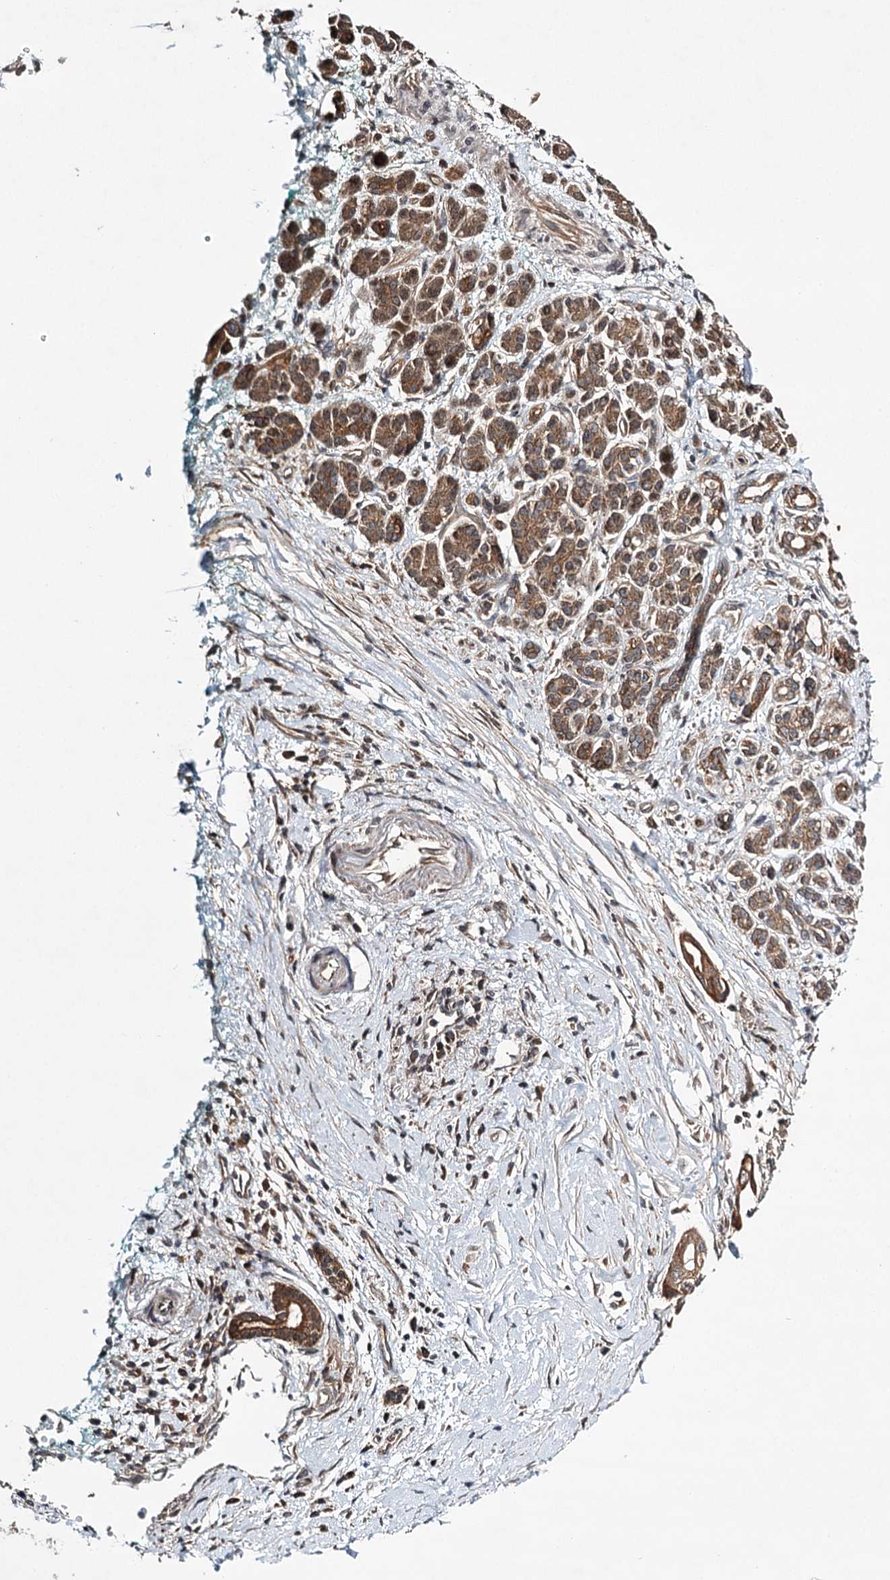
{"staining": {"intensity": "moderate", "quantity": ">75%", "location": "cytoplasmic/membranous"}, "tissue": "pancreatic cancer", "cell_type": "Tumor cells", "image_type": "cancer", "snomed": [{"axis": "morphology", "description": "Adenocarcinoma, NOS"}, {"axis": "topography", "description": "Pancreas"}], "caption": "Moderate cytoplasmic/membranous staining is appreciated in approximately >75% of tumor cells in pancreatic cancer. (Brightfield microscopy of DAB IHC at high magnification).", "gene": "LSS", "patient": {"sex": "male", "age": 78}}